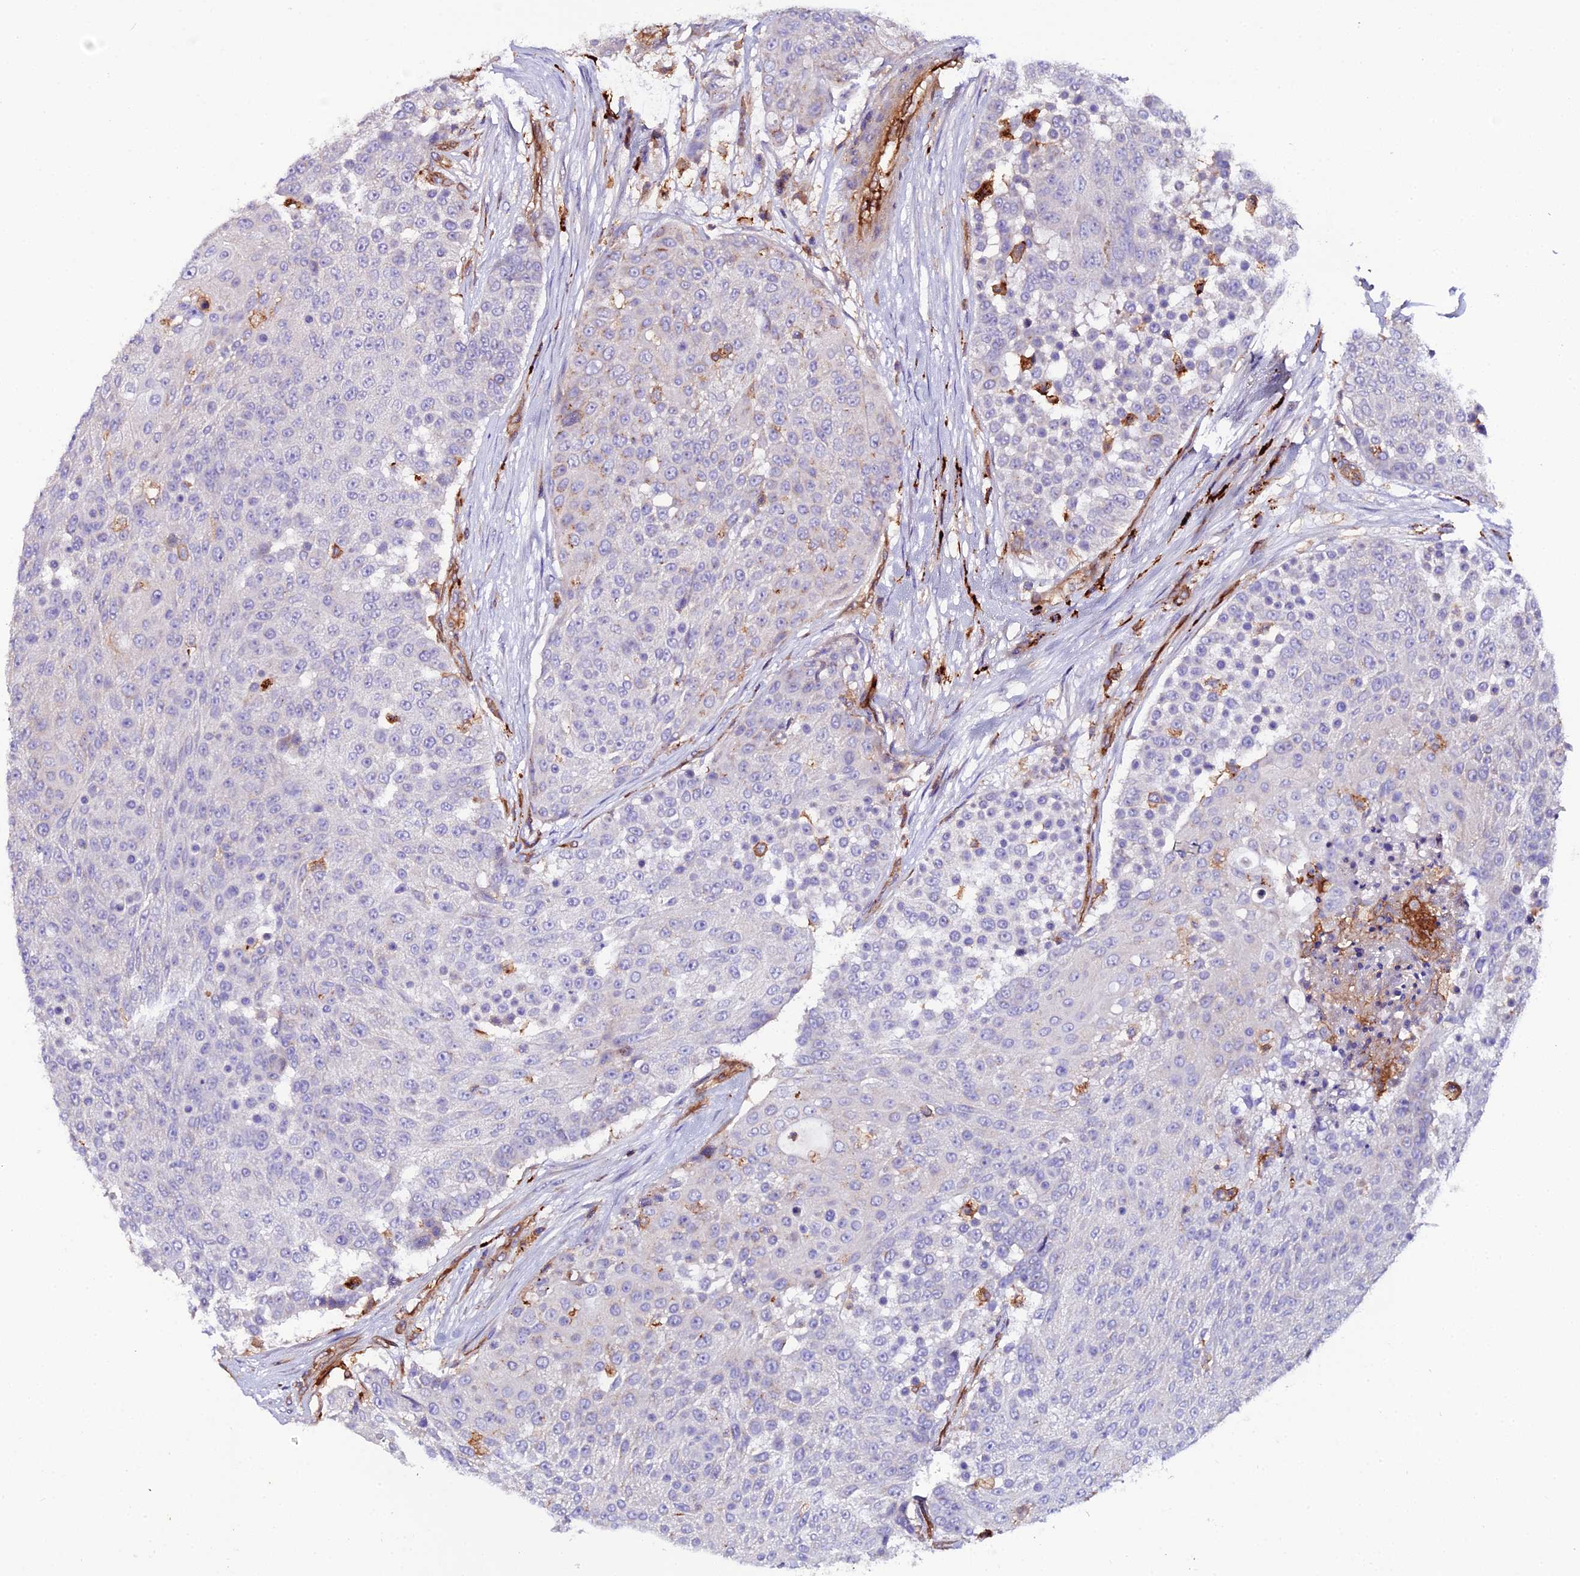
{"staining": {"intensity": "negative", "quantity": "none", "location": "none"}, "tissue": "urothelial cancer", "cell_type": "Tumor cells", "image_type": "cancer", "snomed": [{"axis": "morphology", "description": "Urothelial carcinoma, High grade"}, {"axis": "topography", "description": "Urinary bladder"}], "caption": "Immunohistochemistry histopathology image of urothelial carcinoma (high-grade) stained for a protein (brown), which shows no staining in tumor cells. (Immunohistochemistry (ihc), brightfield microscopy, high magnification).", "gene": "TRPV2", "patient": {"sex": "female", "age": 63}}